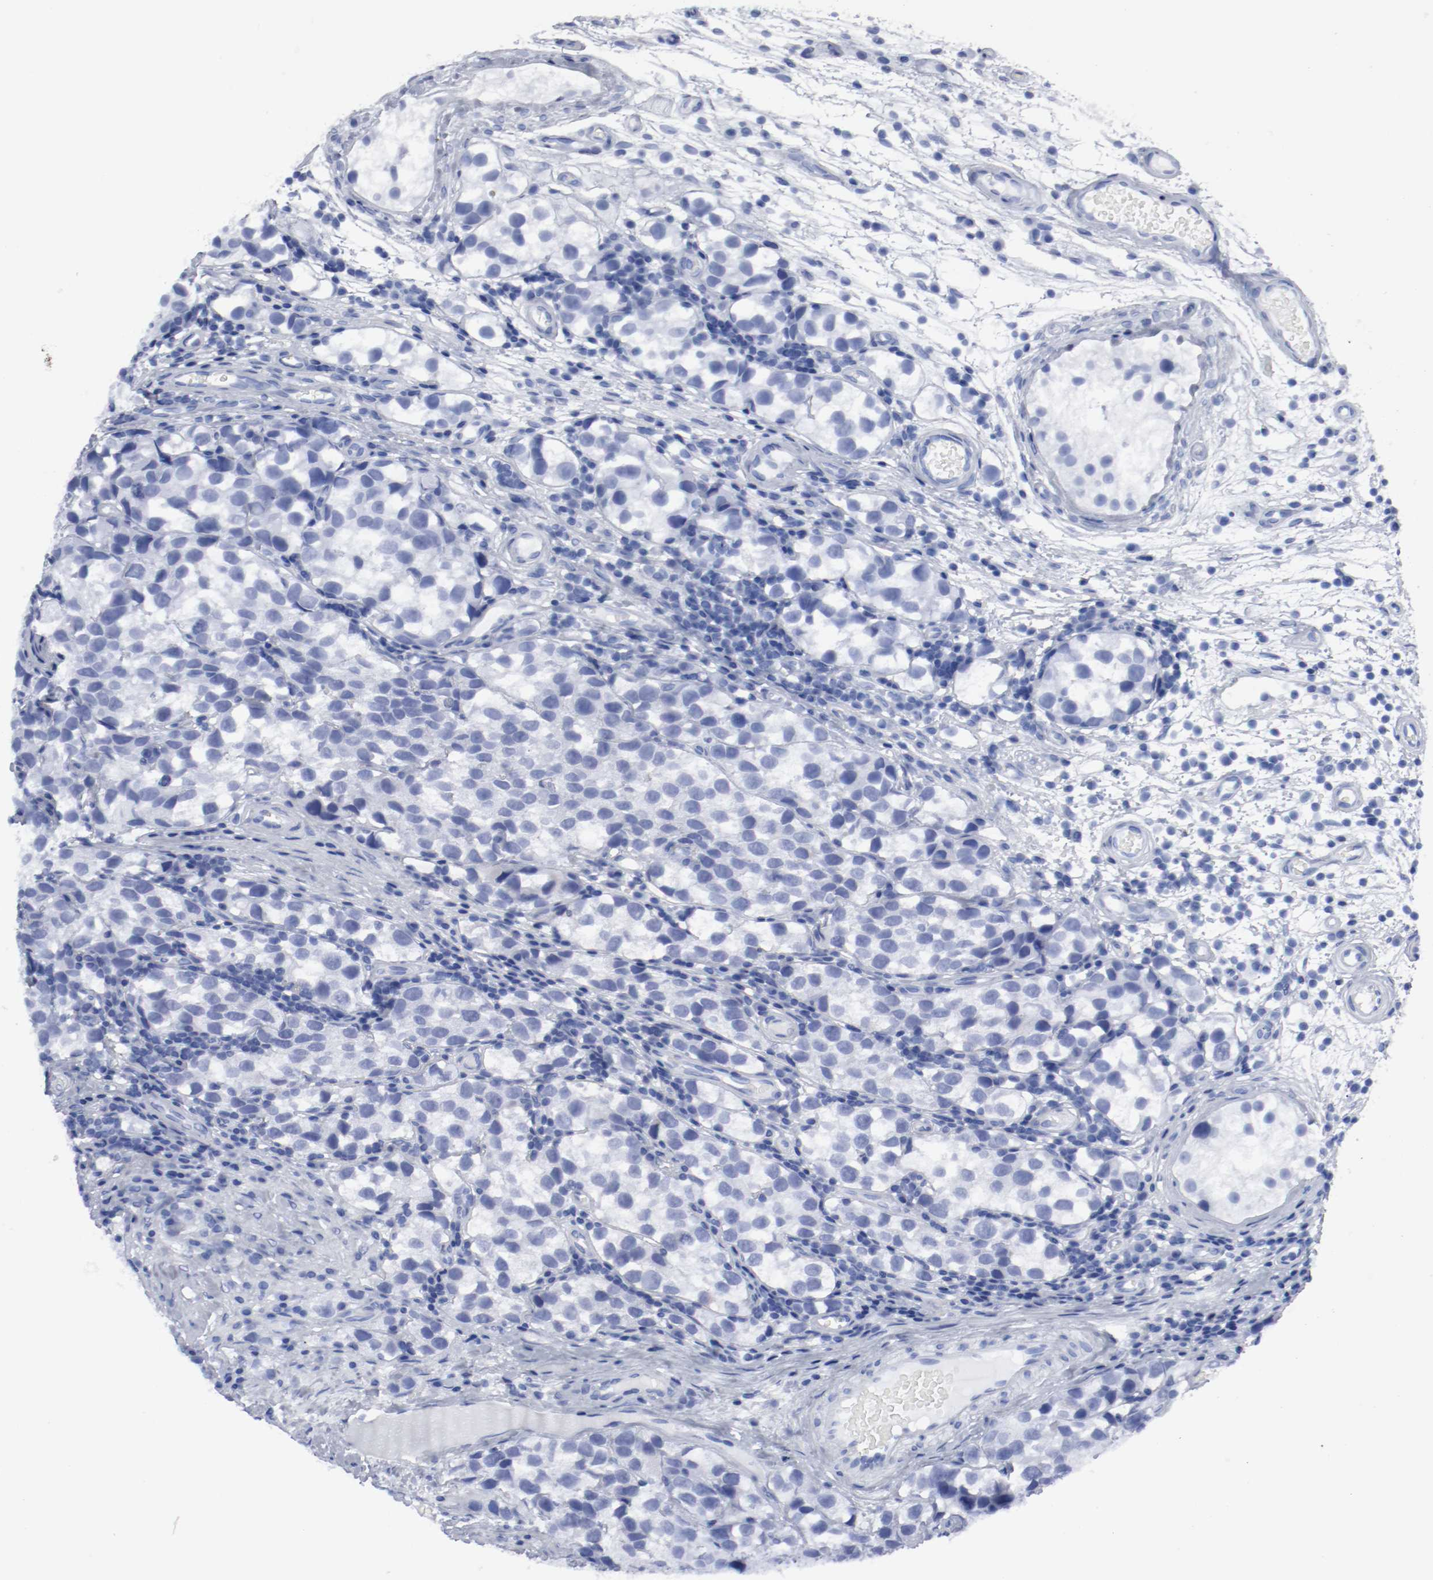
{"staining": {"intensity": "negative", "quantity": "none", "location": "none"}, "tissue": "testis cancer", "cell_type": "Tumor cells", "image_type": "cancer", "snomed": [{"axis": "morphology", "description": "Seminoma, NOS"}, {"axis": "topography", "description": "Testis"}], "caption": "There is no significant staining in tumor cells of testis seminoma. The staining was performed using DAB to visualize the protein expression in brown, while the nuclei were stained in blue with hematoxylin (Magnification: 20x).", "gene": "TSPAN6", "patient": {"sex": "male", "age": 39}}